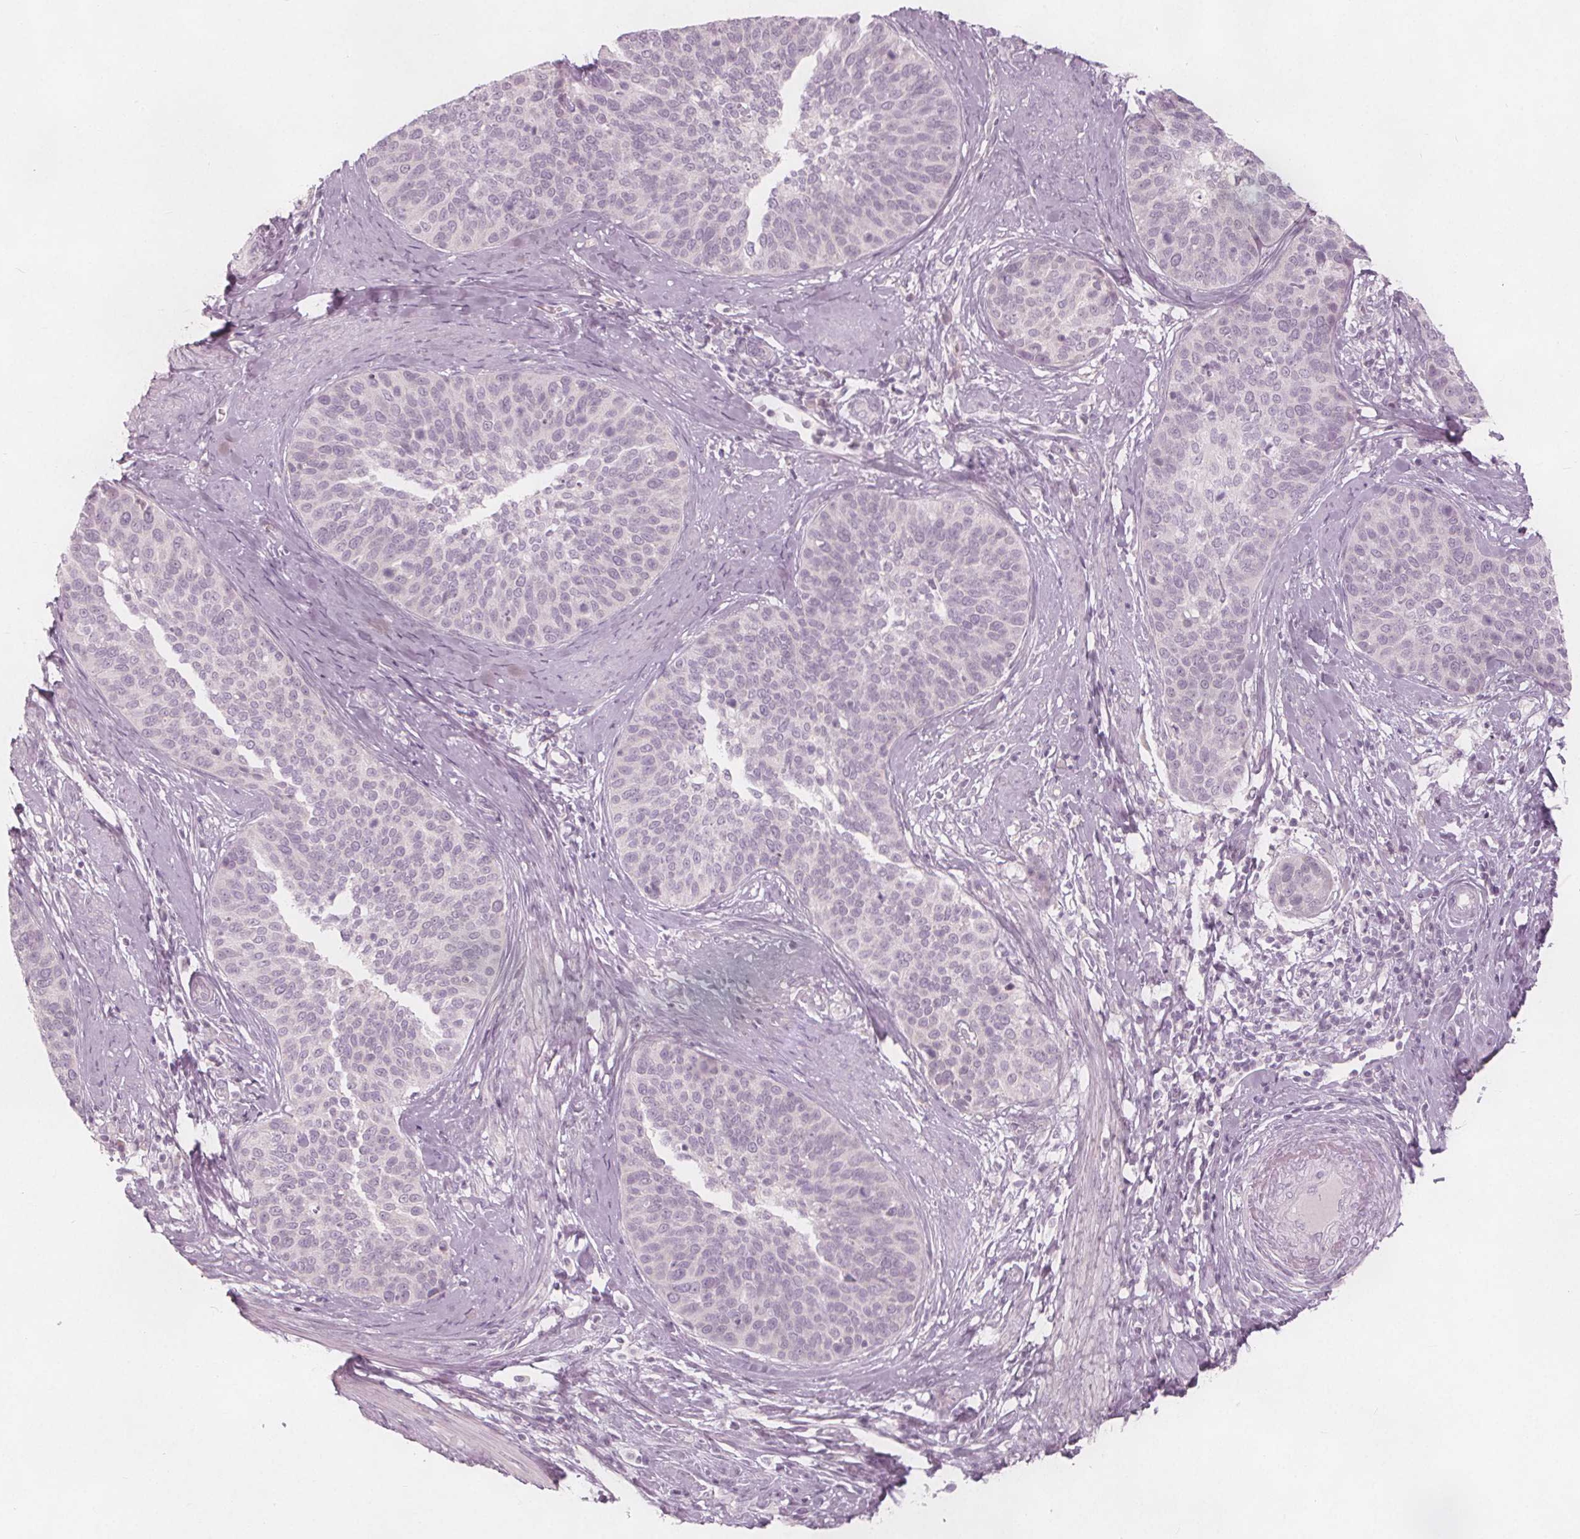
{"staining": {"intensity": "negative", "quantity": "none", "location": "none"}, "tissue": "cervical cancer", "cell_type": "Tumor cells", "image_type": "cancer", "snomed": [{"axis": "morphology", "description": "Squamous cell carcinoma, NOS"}, {"axis": "topography", "description": "Cervix"}], "caption": "This is an IHC micrograph of cervical squamous cell carcinoma. There is no staining in tumor cells.", "gene": "BRSK1", "patient": {"sex": "female", "age": 69}}